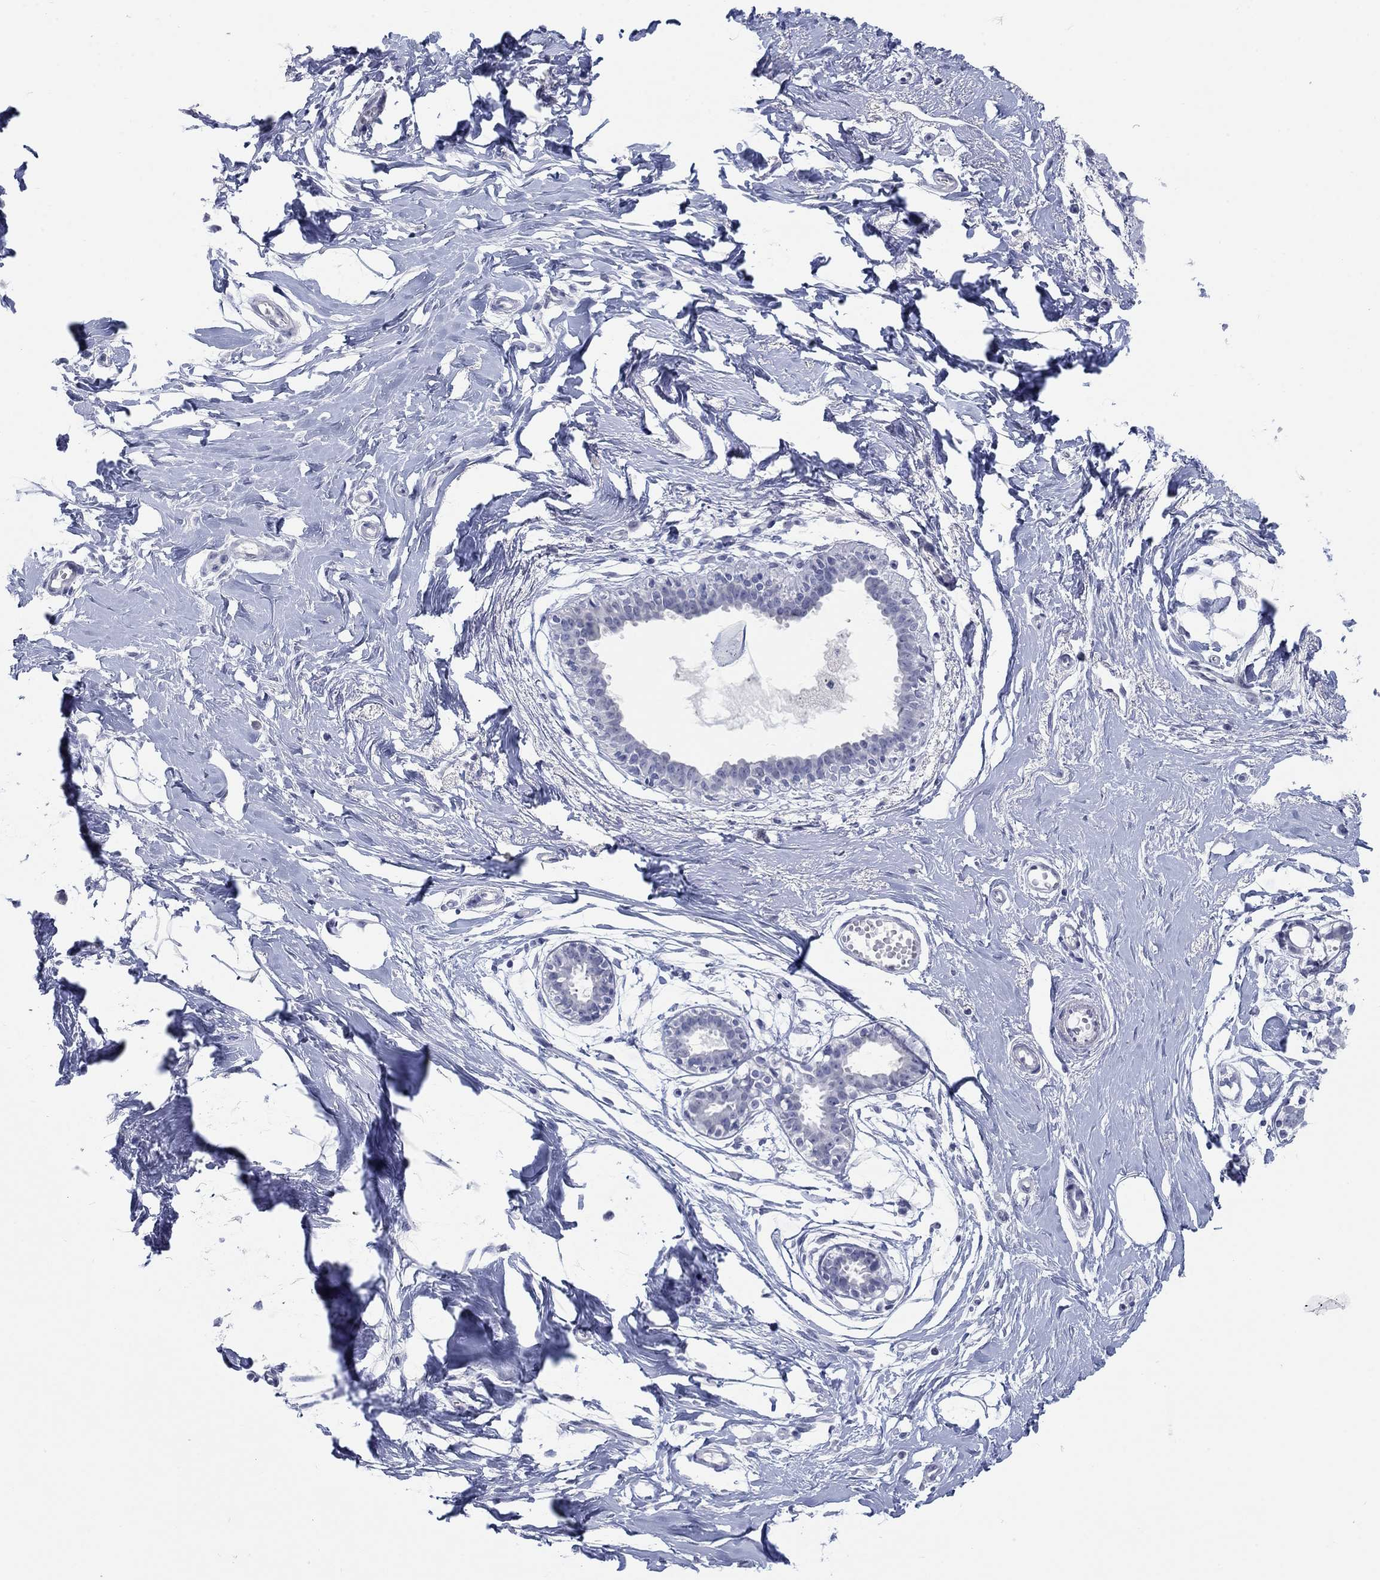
{"staining": {"intensity": "negative", "quantity": "none", "location": "none"}, "tissue": "breast", "cell_type": "Adipocytes", "image_type": "normal", "snomed": [{"axis": "morphology", "description": "Normal tissue, NOS"}, {"axis": "topography", "description": "Breast"}], "caption": "This is an immunohistochemistry (IHC) image of normal human breast. There is no expression in adipocytes.", "gene": "ATP6V1G2", "patient": {"sex": "female", "age": 49}}